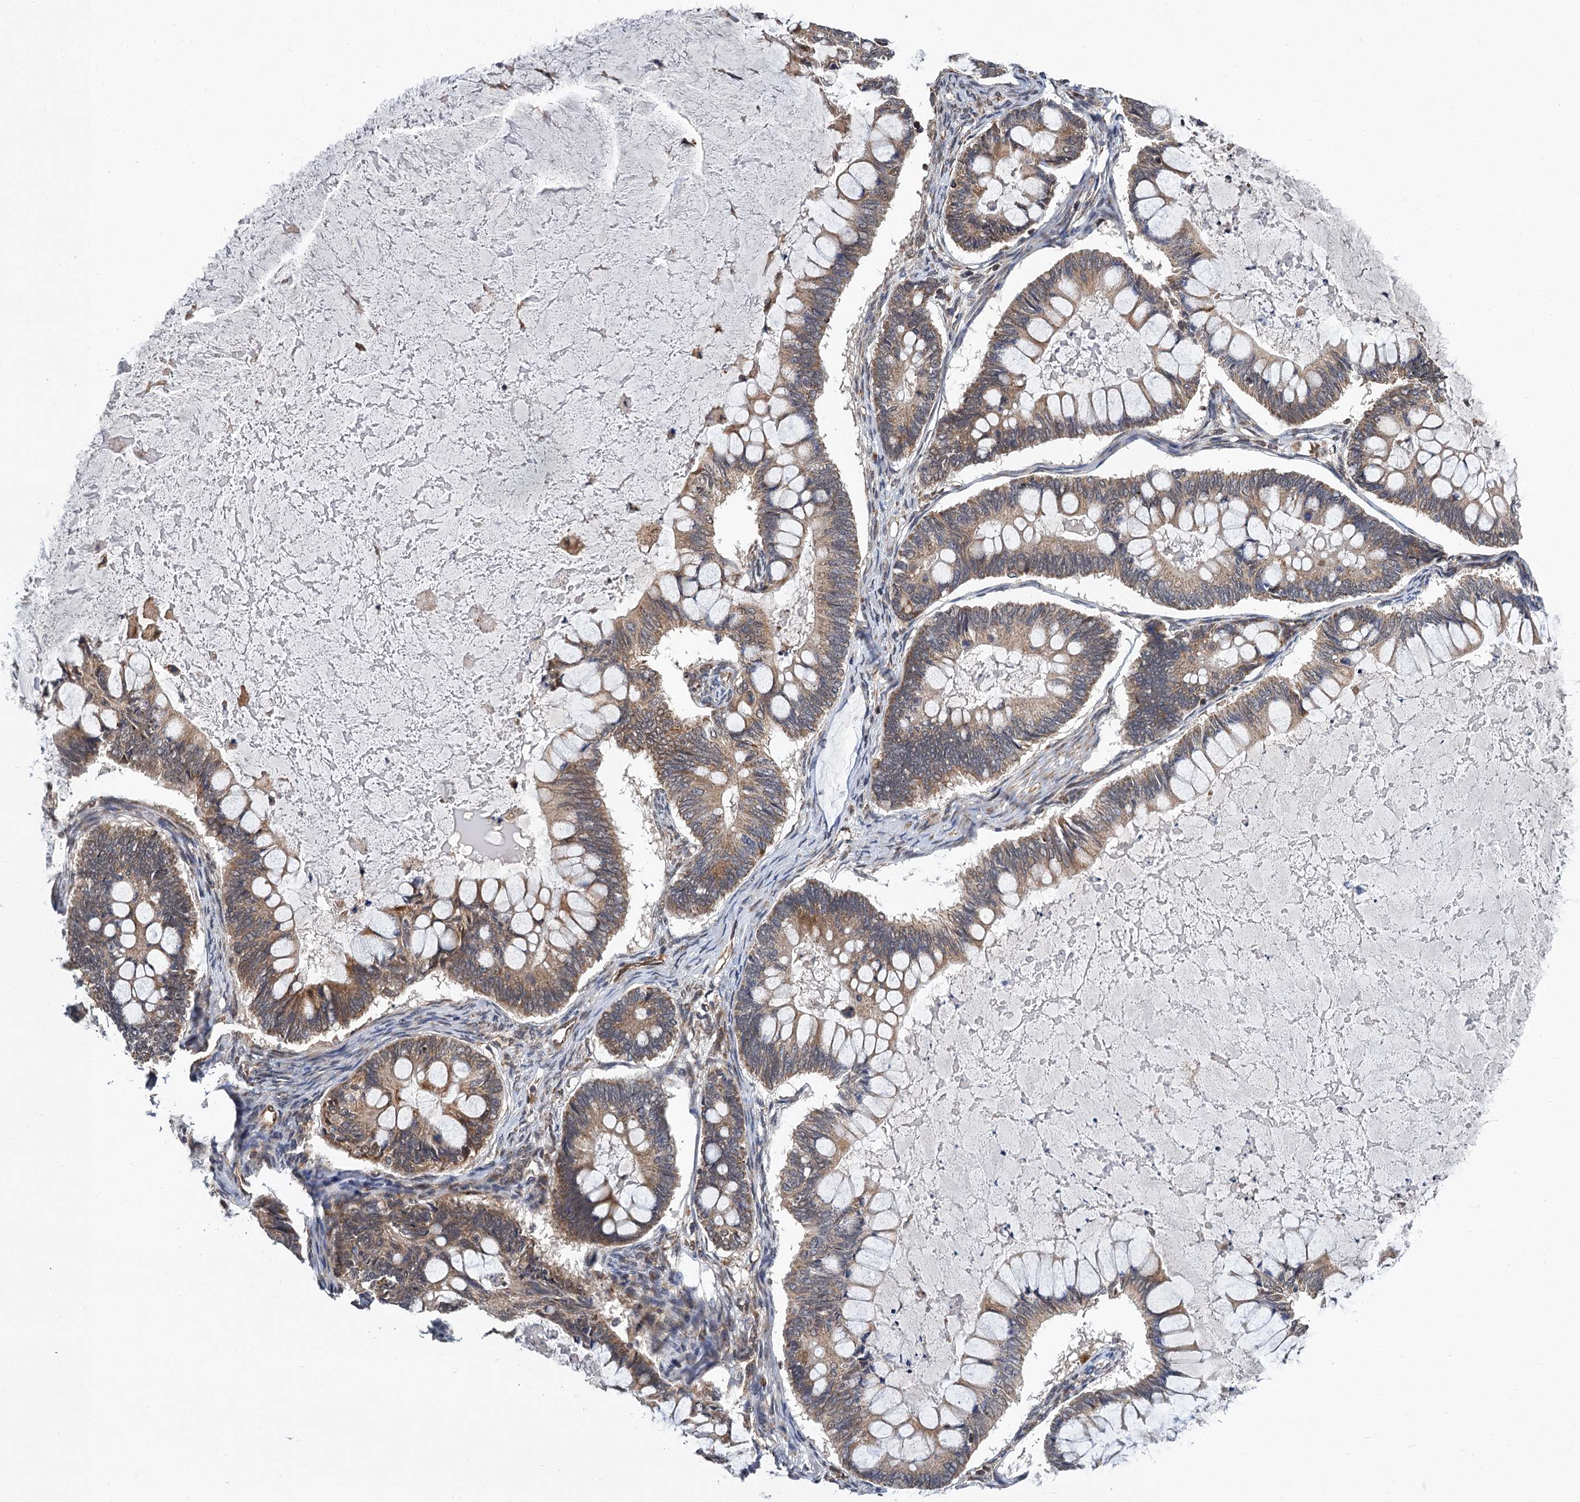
{"staining": {"intensity": "moderate", "quantity": ">75%", "location": "cytoplasmic/membranous"}, "tissue": "ovarian cancer", "cell_type": "Tumor cells", "image_type": "cancer", "snomed": [{"axis": "morphology", "description": "Cystadenocarcinoma, mucinous, NOS"}, {"axis": "topography", "description": "Ovary"}], "caption": "Protein analysis of ovarian cancer (mucinous cystadenocarcinoma) tissue reveals moderate cytoplasmic/membranous staining in about >75% of tumor cells.", "gene": "CMPK2", "patient": {"sex": "female", "age": 61}}